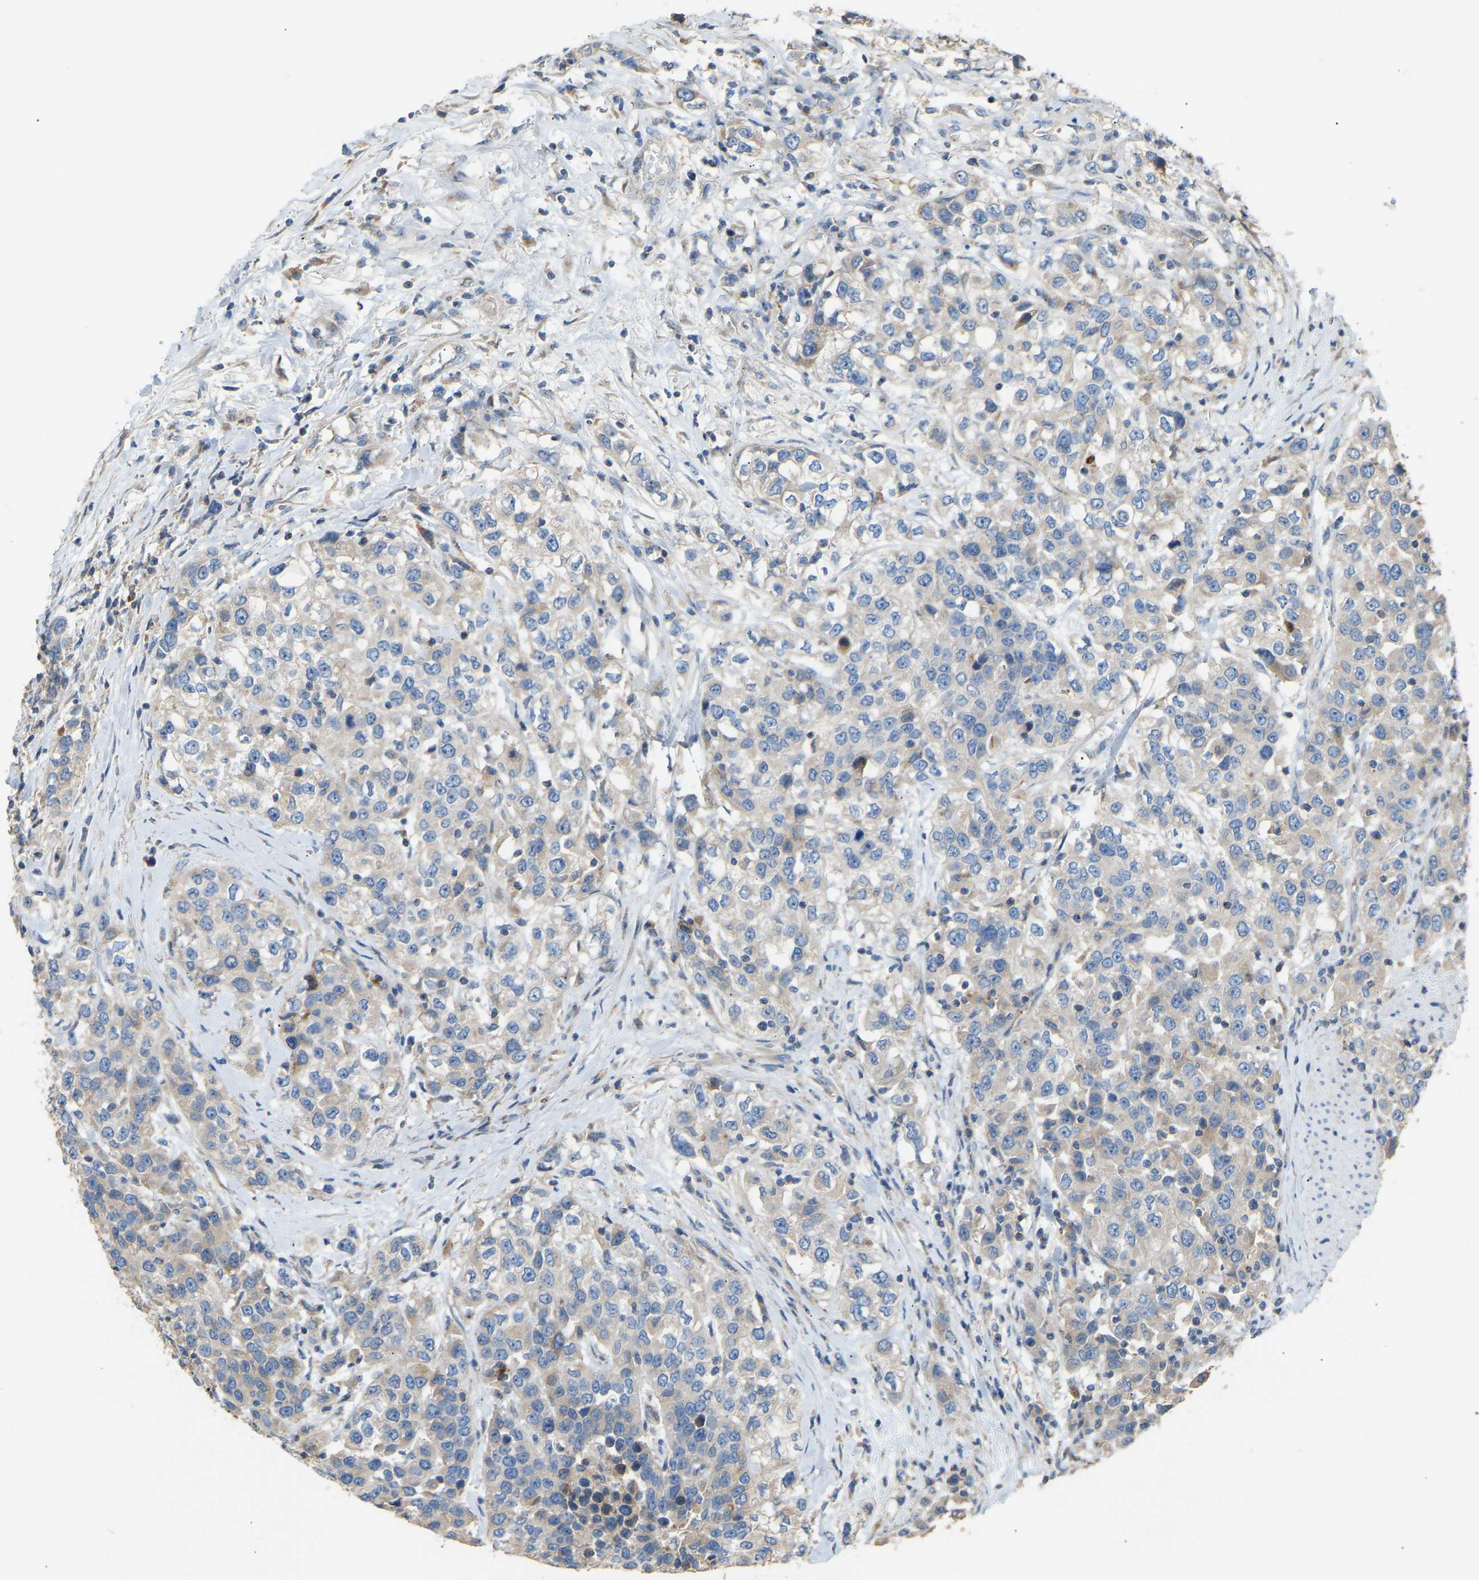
{"staining": {"intensity": "negative", "quantity": "none", "location": "none"}, "tissue": "urothelial cancer", "cell_type": "Tumor cells", "image_type": "cancer", "snomed": [{"axis": "morphology", "description": "Urothelial carcinoma, High grade"}, {"axis": "topography", "description": "Urinary bladder"}], "caption": "DAB immunohistochemical staining of human high-grade urothelial carcinoma demonstrates no significant staining in tumor cells.", "gene": "RGP1", "patient": {"sex": "female", "age": 80}}